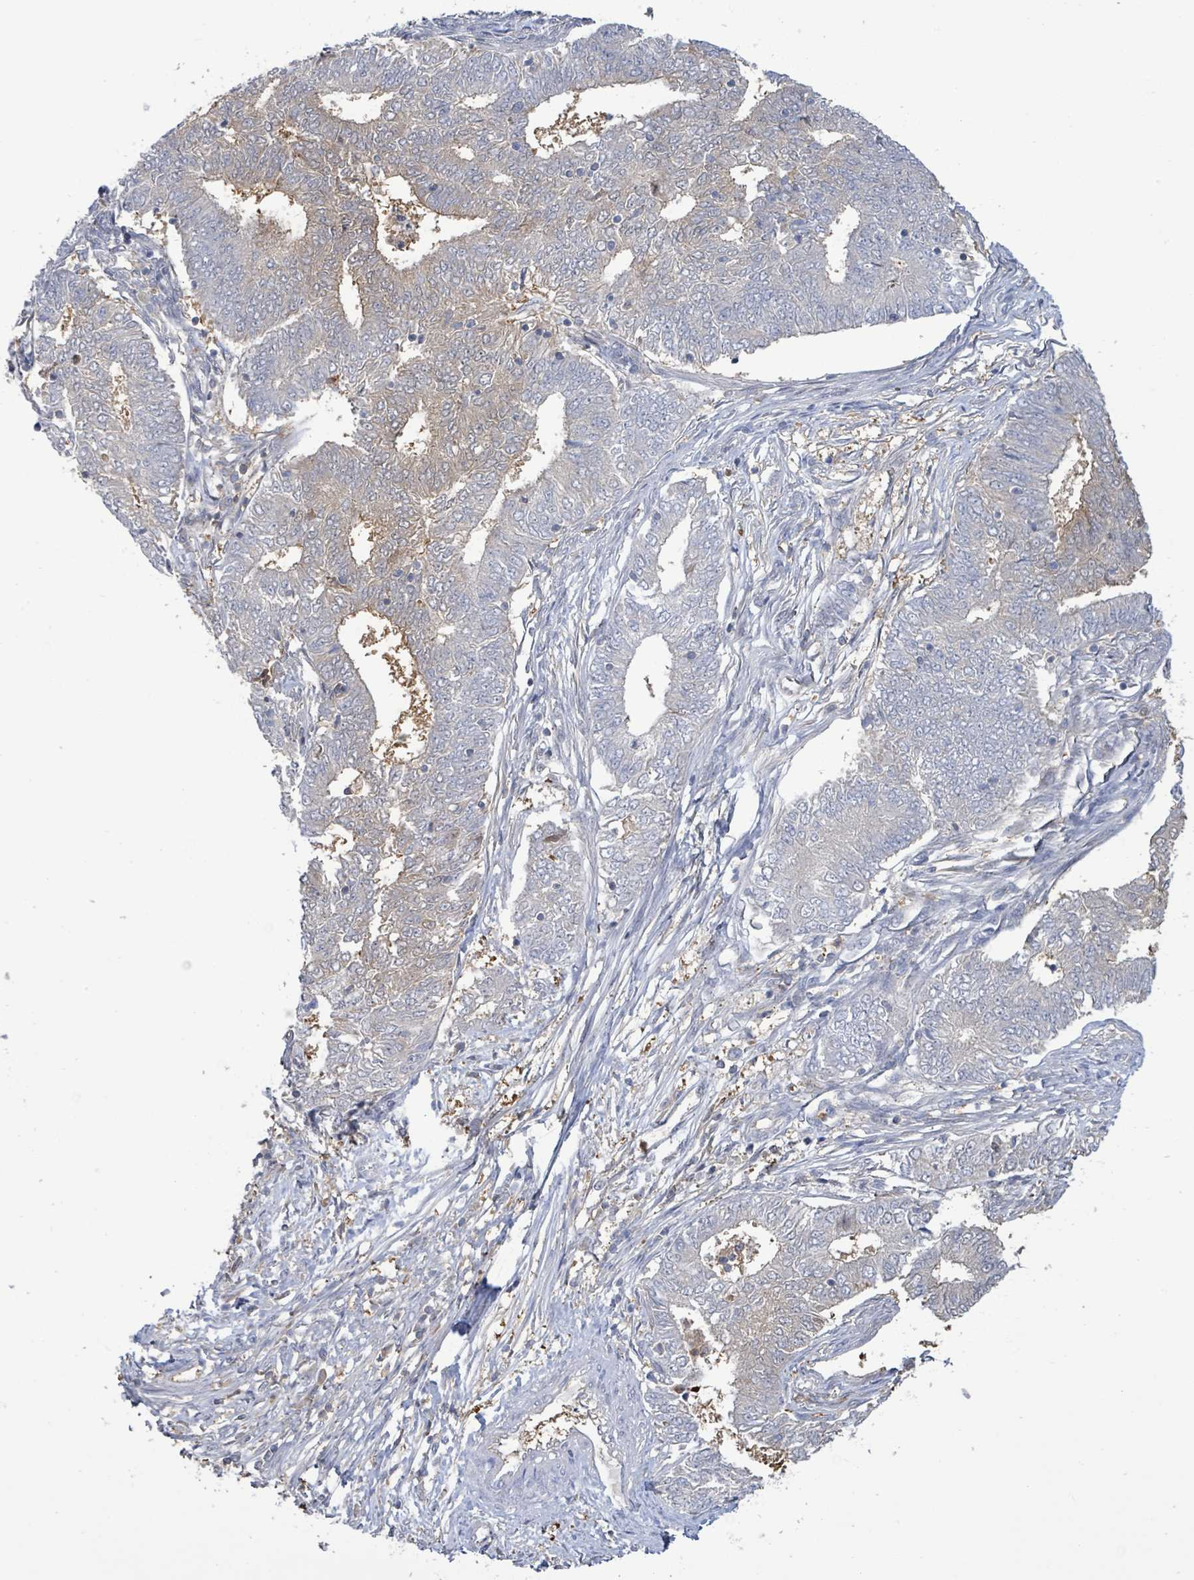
{"staining": {"intensity": "negative", "quantity": "none", "location": "none"}, "tissue": "endometrial cancer", "cell_type": "Tumor cells", "image_type": "cancer", "snomed": [{"axis": "morphology", "description": "Adenocarcinoma, NOS"}, {"axis": "topography", "description": "Endometrium"}], "caption": "Endometrial cancer was stained to show a protein in brown. There is no significant positivity in tumor cells. The staining was performed using DAB to visualize the protein expression in brown, while the nuclei were stained in blue with hematoxylin (Magnification: 20x).", "gene": "PGAM1", "patient": {"sex": "female", "age": 62}}